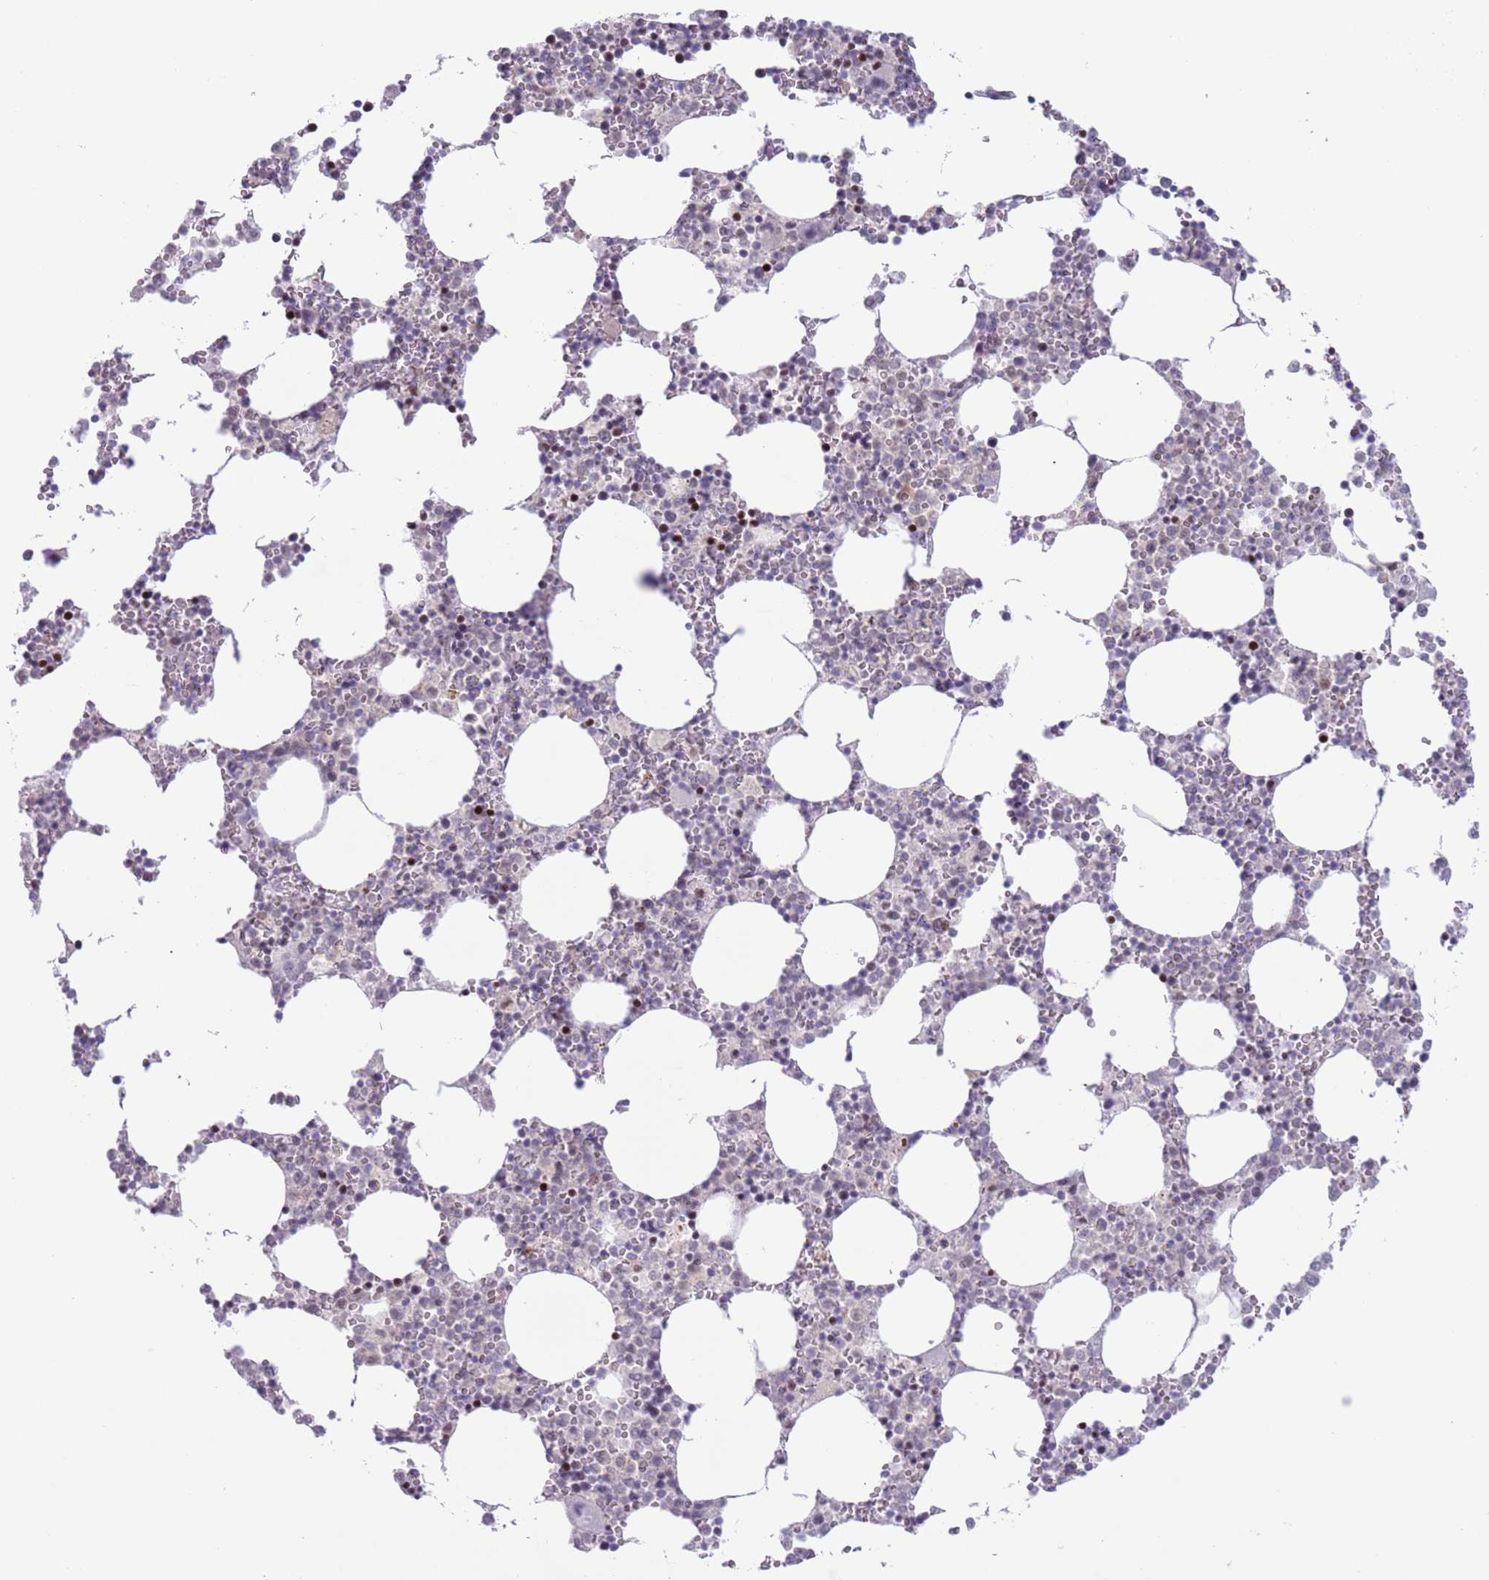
{"staining": {"intensity": "strong", "quantity": "<25%", "location": "nuclear"}, "tissue": "bone marrow", "cell_type": "Hematopoietic cells", "image_type": "normal", "snomed": [{"axis": "morphology", "description": "Normal tissue, NOS"}, {"axis": "topography", "description": "Bone marrow"}], "caption": "Immunohistochemical staining of unremarkable human bone marrow demonstrates <25% levels of strong nuclear protein positivity in approximately <25% of hematopoietic cells.", "gene": "MFSD10", "patient": {"sex": "female", "age": 64}}